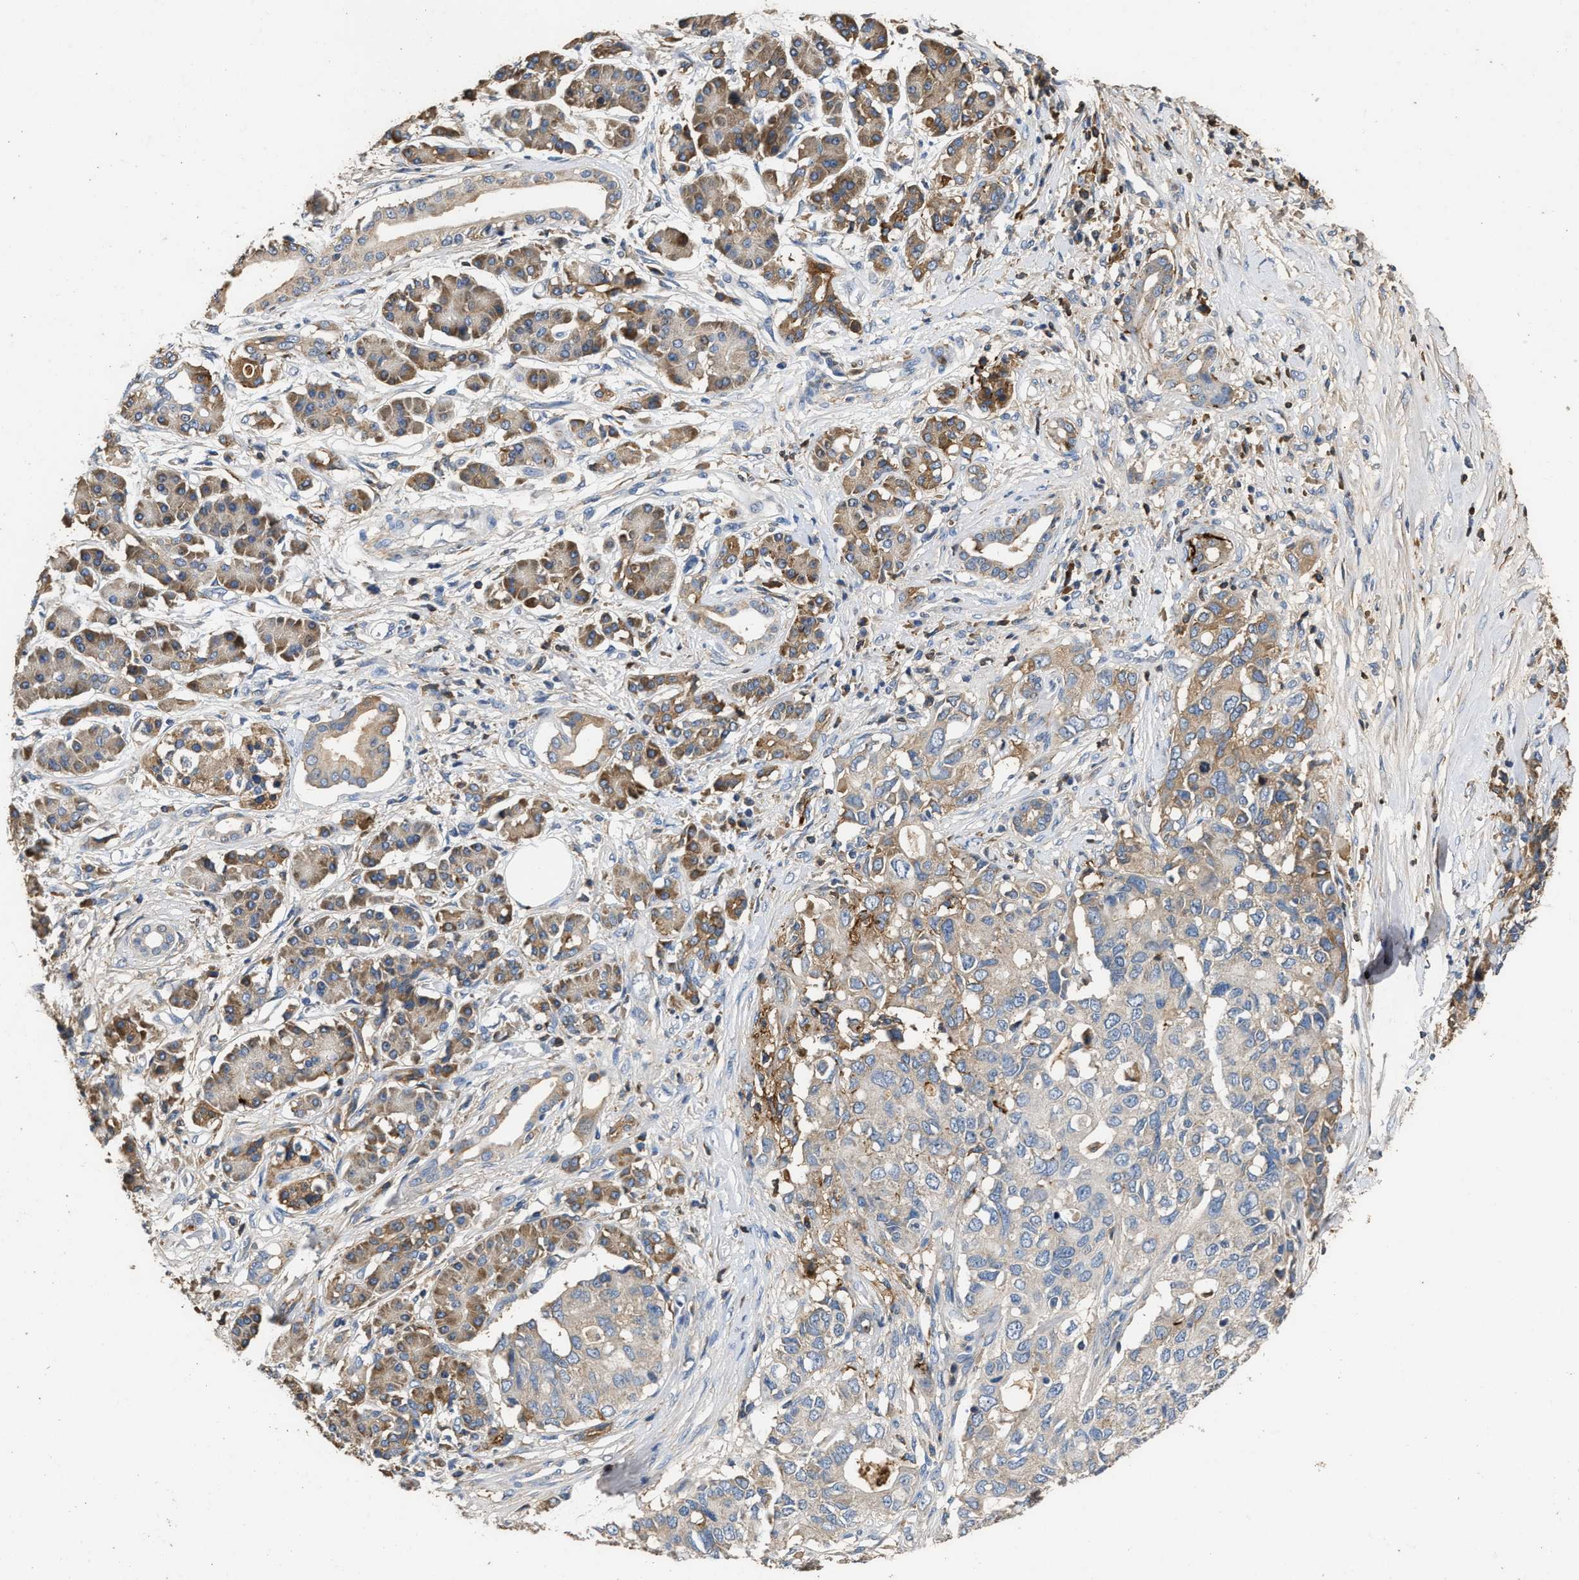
{"staining": {"intensity": "moderate", "quantity": "25%-75%", "location": "cytoplasmic/membranous"}, "tissue": "pancreatic cancer", "cell_type": "Tumor cells", "image_type": "cancer", "snomed": [{"axis": "morphology", "description": "Adenocarcinoma, NOS"}, {"axis": "topography", "description": "Pancreas"}], "caption": "About 25%-75% of tumor cells in pancreatic cancer demonstrate moderate cytoplasmic/membranous protein expression as visualized by brown immunohistochemical staining.", "gene": "C3", "patient": {"sex": "female", "age": 56}}